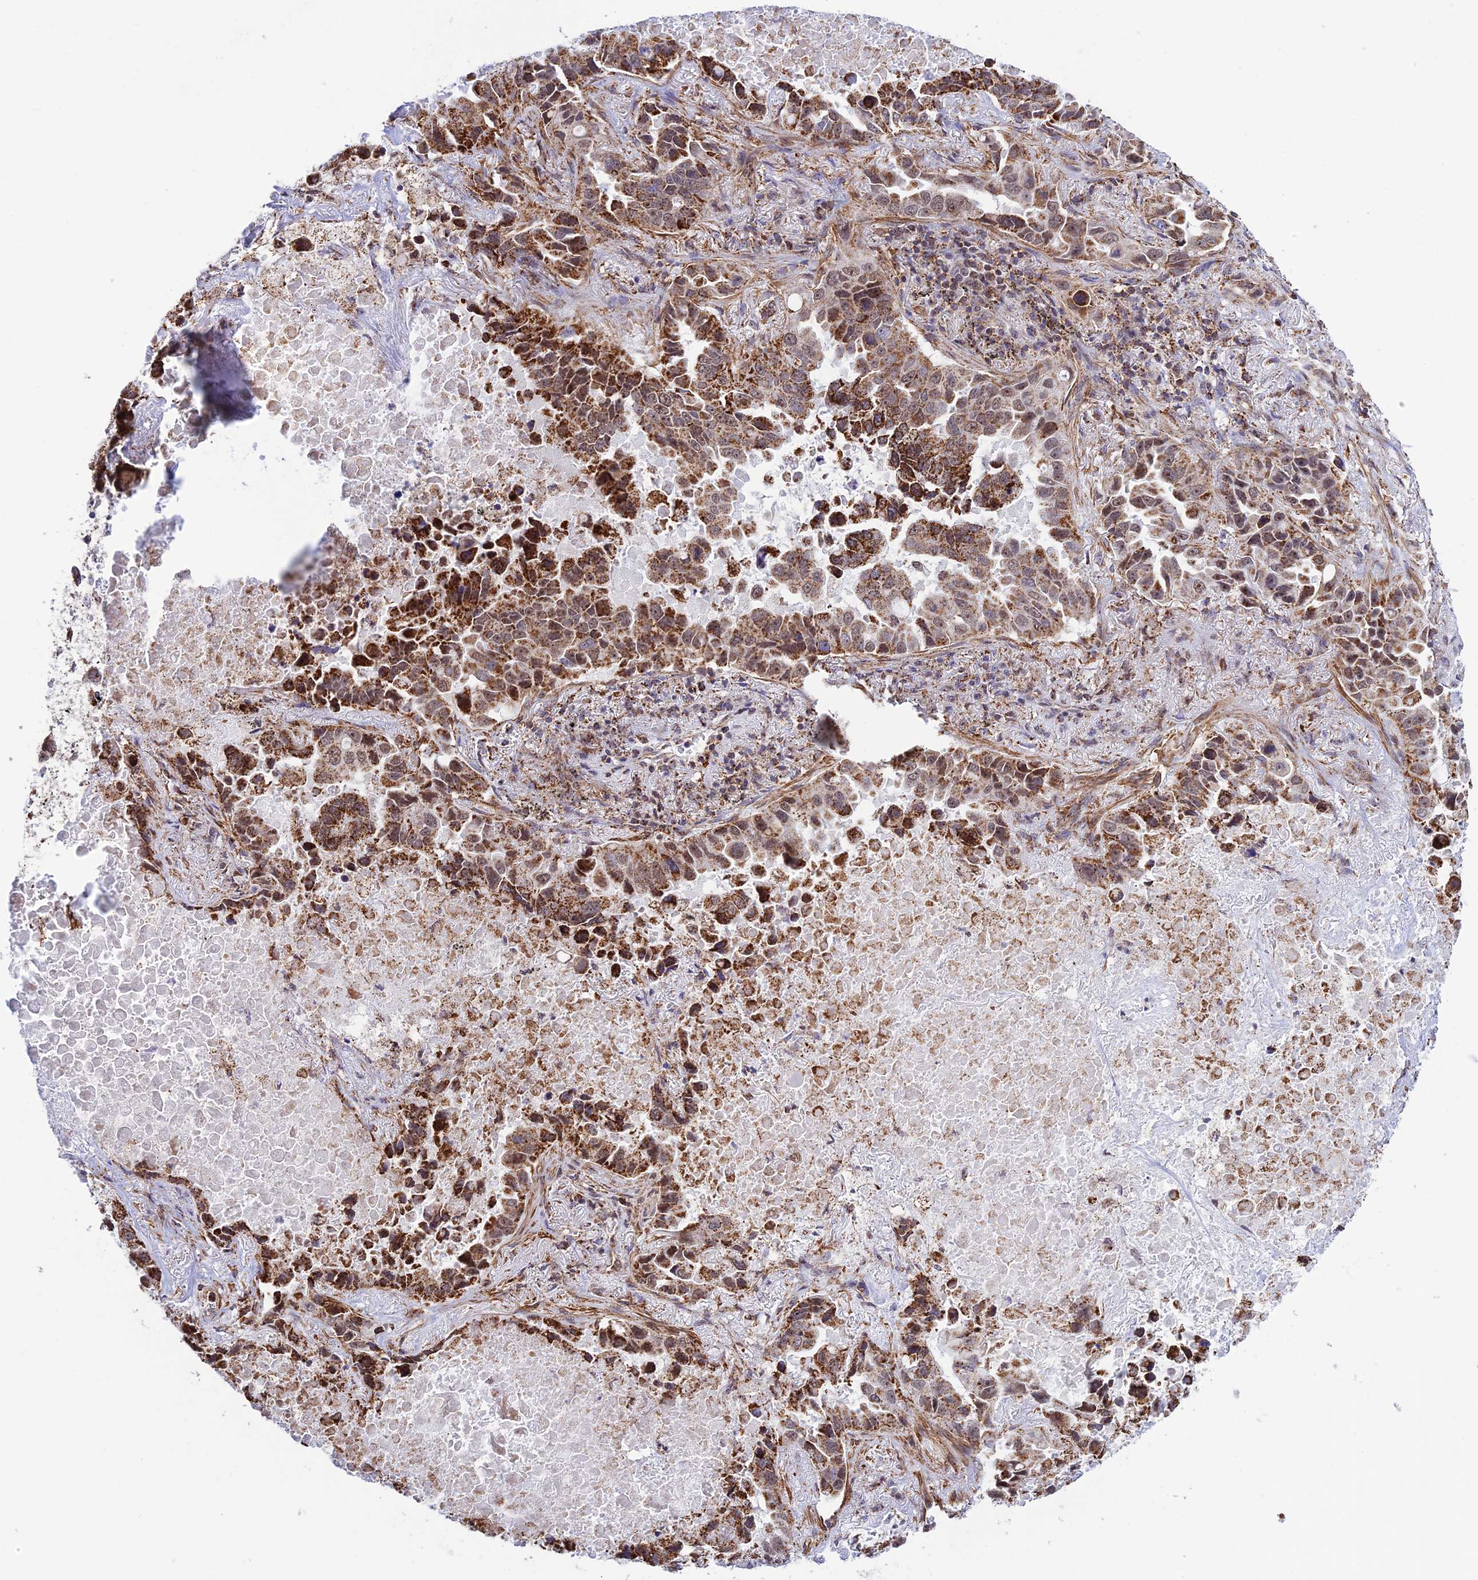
{"staining": {"intensity": "strong", "quantity": ">75%", "location": "cytoplasmic/membranous"}, "tissue": "lung cancer", "cell_type": "Tumor cells", "image_type": "cancer", "snomed": [{"axis": "morphology", "description": "Adenocarcinoma, NOS"}, {"axis": "topography", "description": "Lung"}], "caption": "Brown immunohistochemical staining in human adenocarcinoma (lung) displays strong cytoplasmic/membranous positivity in about >75% of tumor cells.", "gene": "POLR1G", "patient": {"sex": "male", "age": 64}}